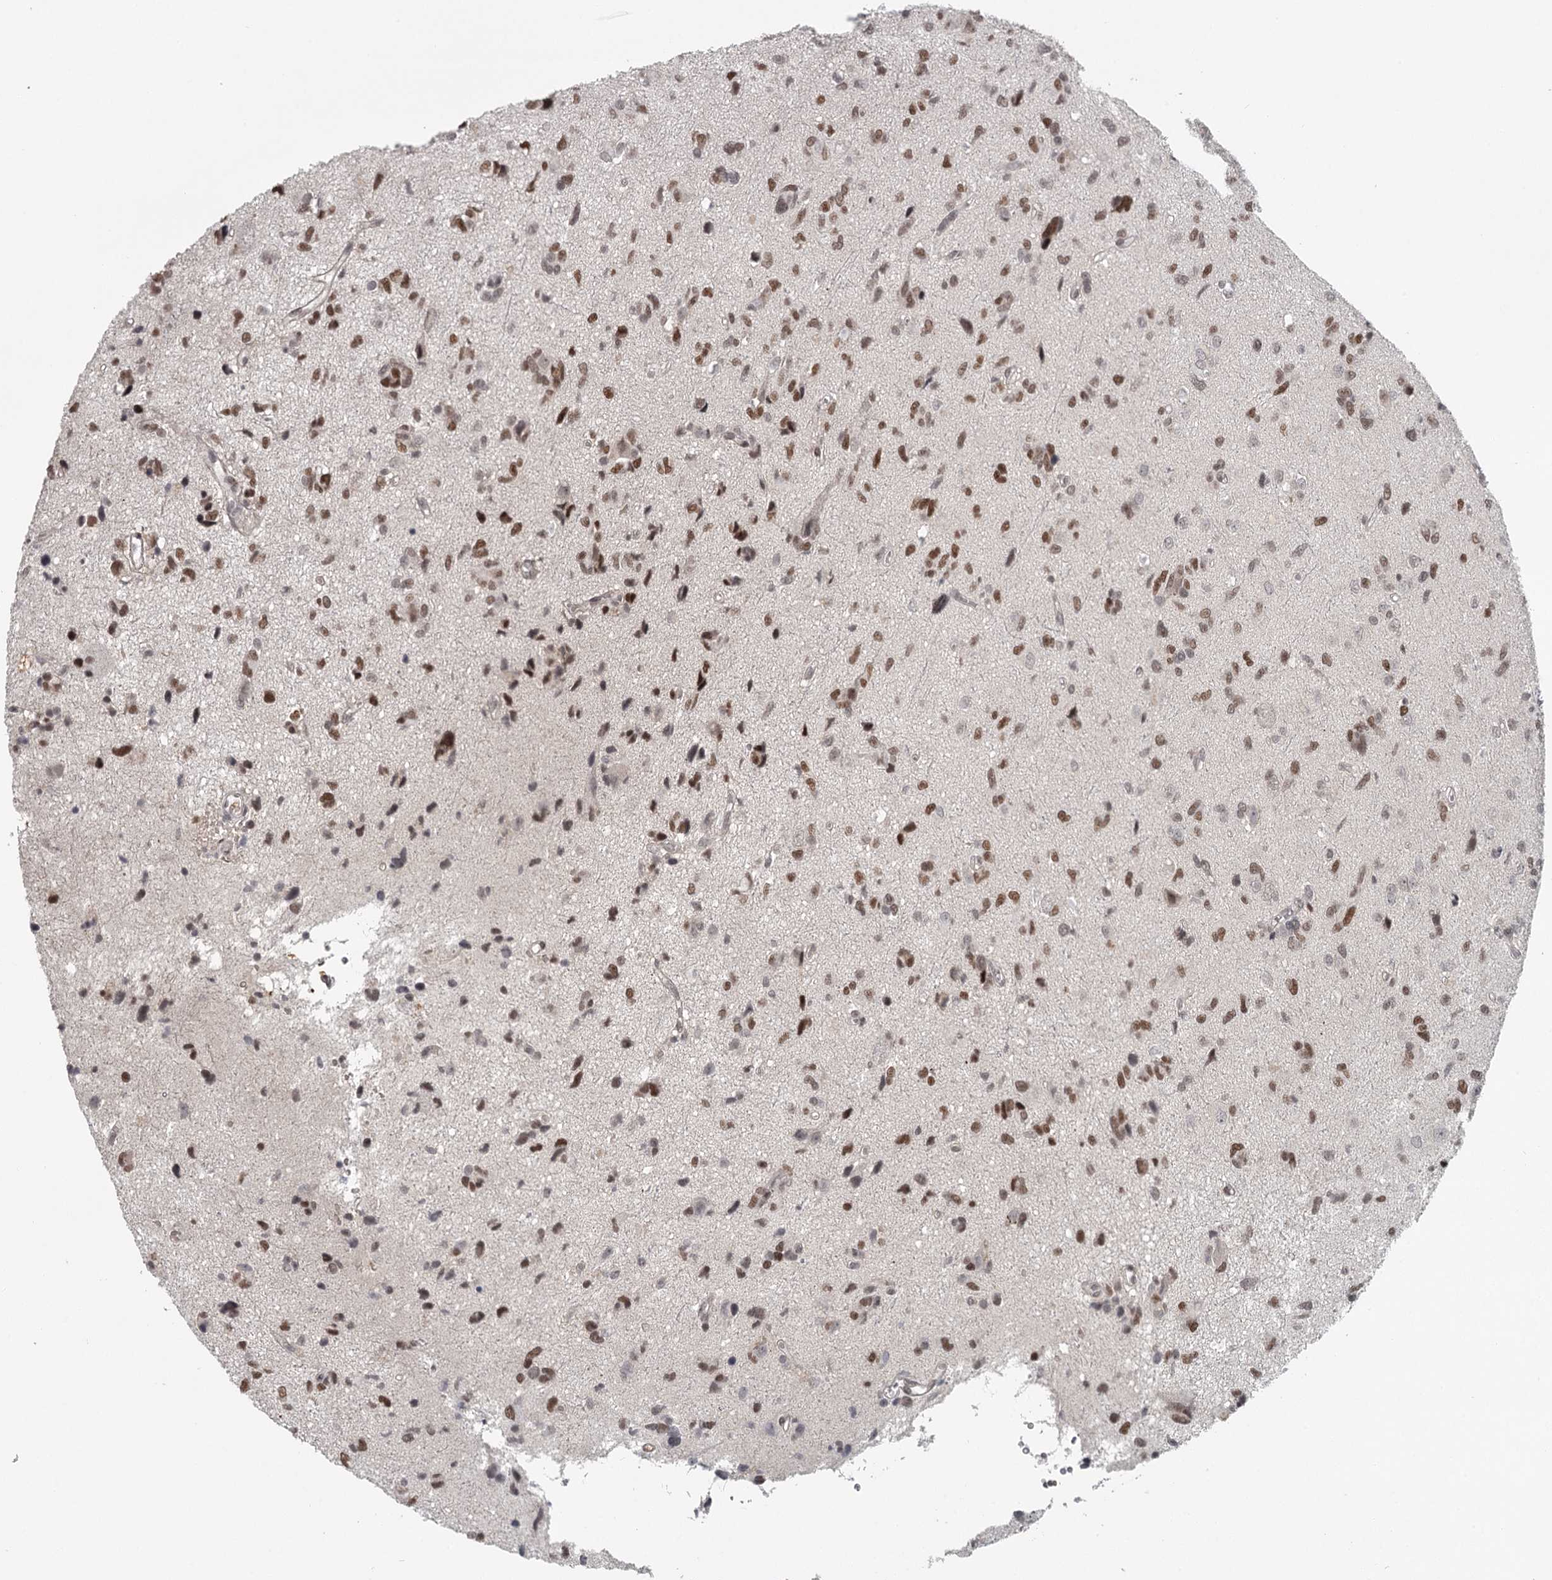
{"staining": {"intensity": "moderate", "quantity": ">75%", "location": "nuclear"}, "tissue": "glioma", "cell_type": "Tumor cells", "image_type": "cancer", "snomed": [{"axis": "morphology", "description": "Glioma, malignant, High grade"}, {"axis": "topography", "description": "Brain"}], "caption": "Immunohistochemical staining of malignant high-grade glioma reveals moderate nuclear protein positivity in approximately >75% of tumor cells.", "gene": "FAM13C", "patient": {"sex": "female", "age": 59}}